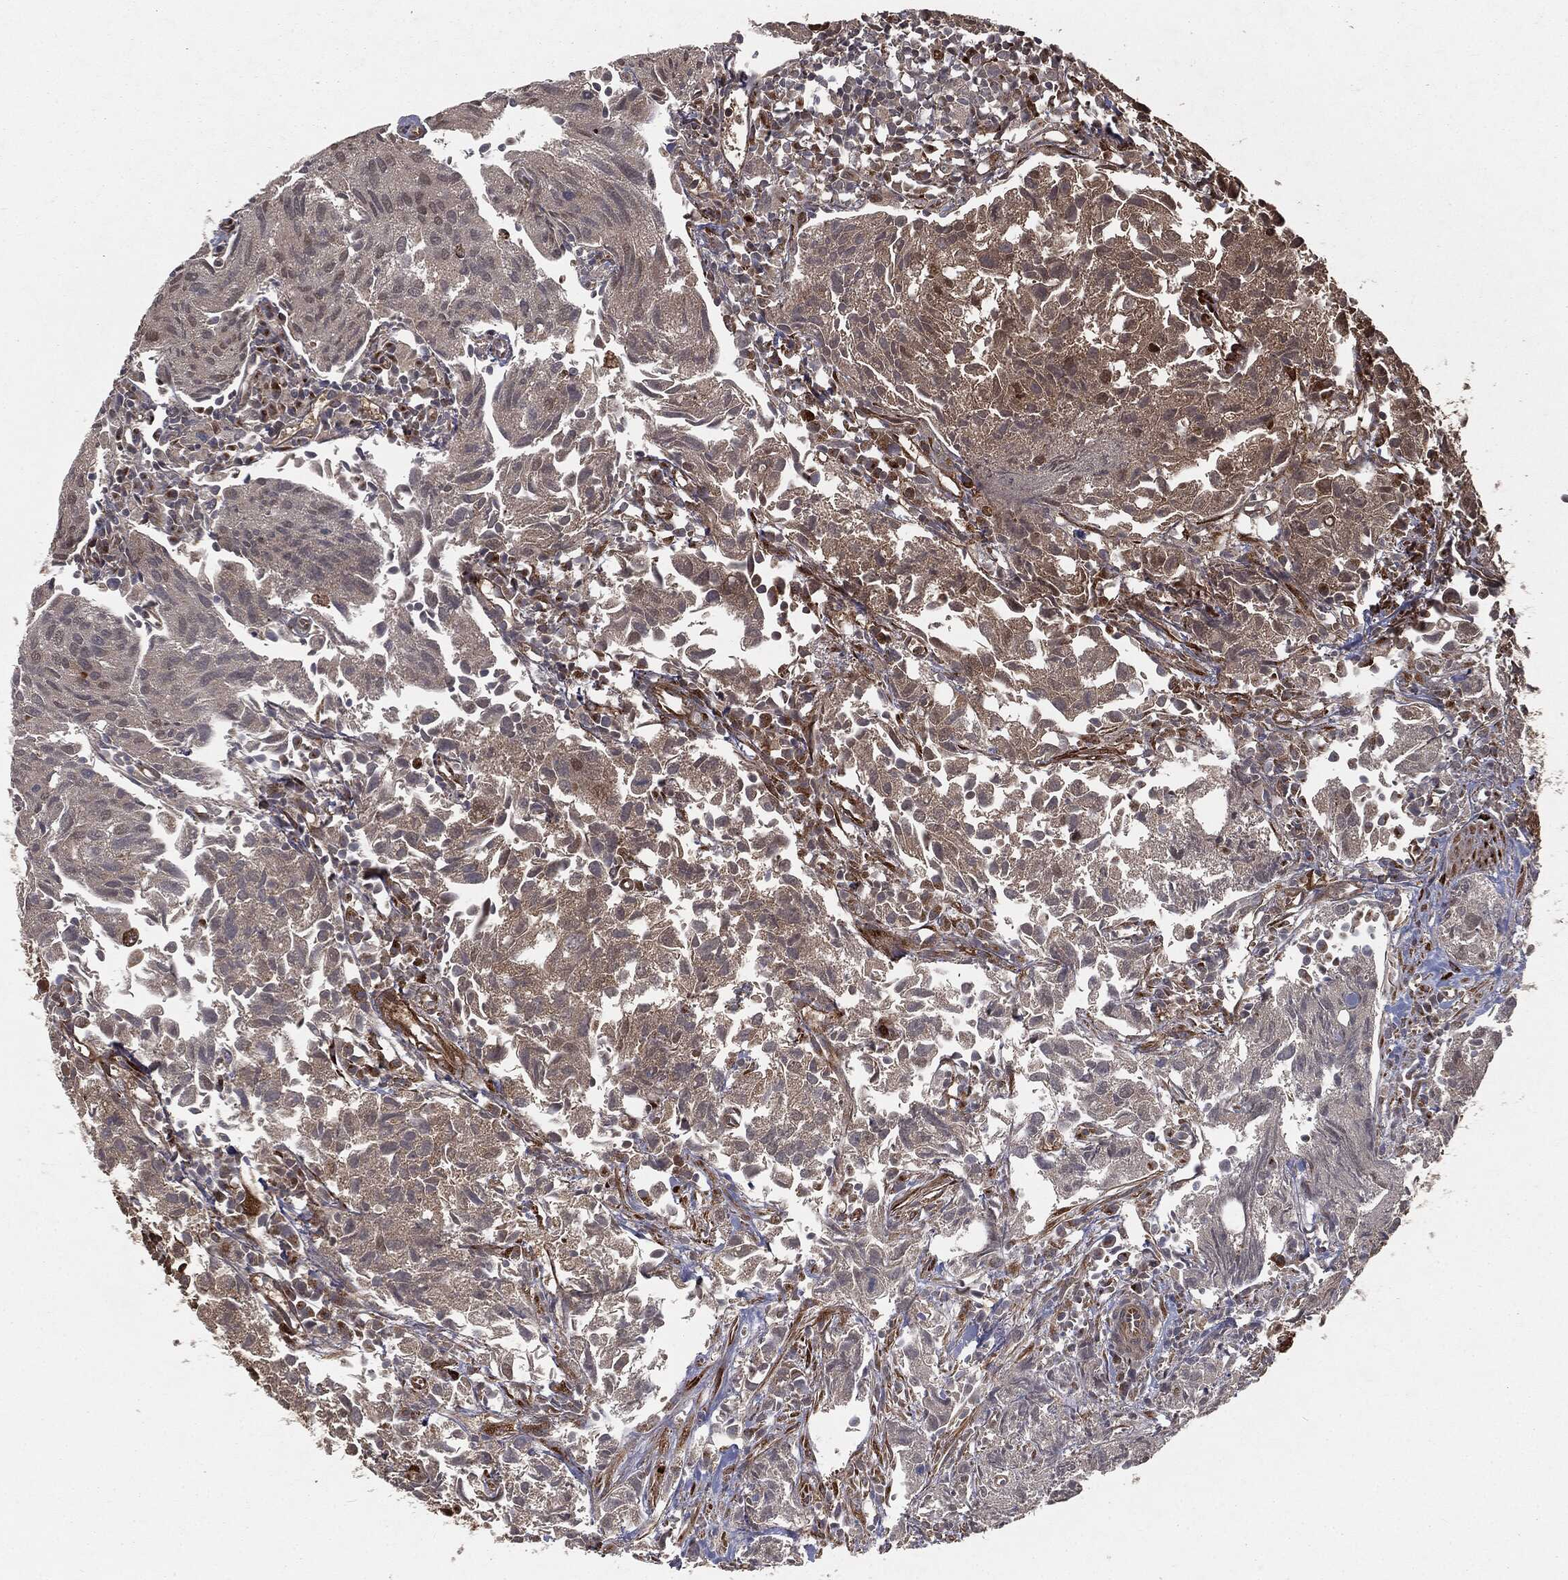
{"staining": {"intensity": "negative", "quantity": "none", "location": "none"}, "tissue": "urothelial cancer", "cell_type": "Tumor cells", "image_type": "cancer", "snomed": [{"axis": "morphology", "description": "Urothelial carcinoma, High grade"}, {"axis": "topography", "description": "Urinary bladder"}], "caption": "Tumor cells are negative for brown protein staining in urothelial cancer. (Brightfield microscopy of DAB (3,3'-diaminobenzidine) immunohistochemistry (IHC) at high magnification).", "gene": "RANBP9", "patient": {"sex": "female", "age": 75}}